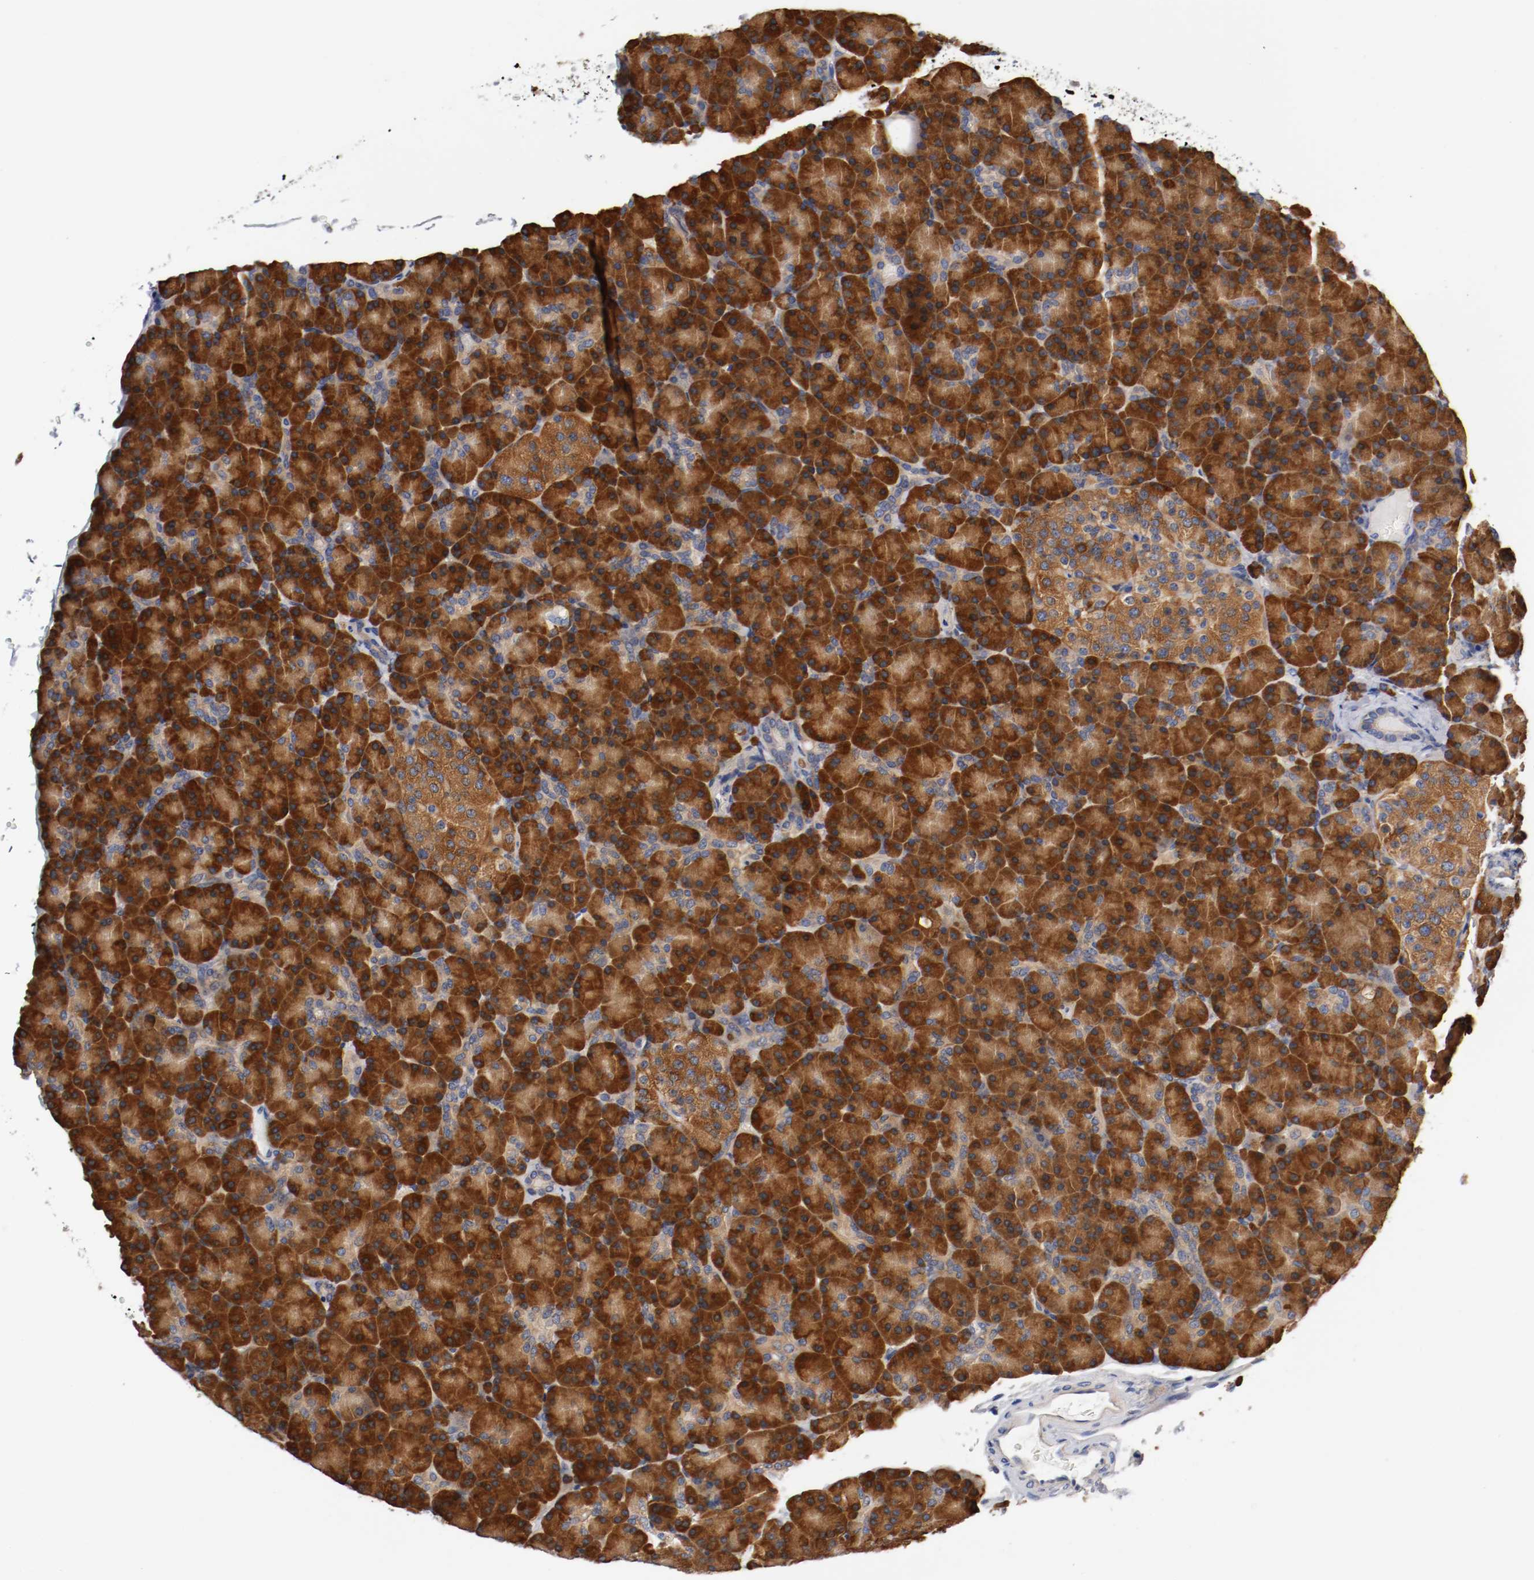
{"staining": {"intensity": "strong", "quantity": ">75%", "location": "cytoplasmic/membranous"}, "tissue": "pancreas", "cell_type": "Exocrine glandular cells", "image_type": "normal", "snomed": [{"axis": "morphology", "description": "Normal tissue, NOS"}, {"axis": "topography", "description": "Pancreas"}], "caption": "DAB (3,3'-diaminobenzidine) immunohistochemical staining of unremarkable pancreas displays strong cytoplasmic/membranous protein positivity in approximately >75% of exocrine glandular cells.", "gene": "HGS", "patient": {"sex": "female", "age": 43}}